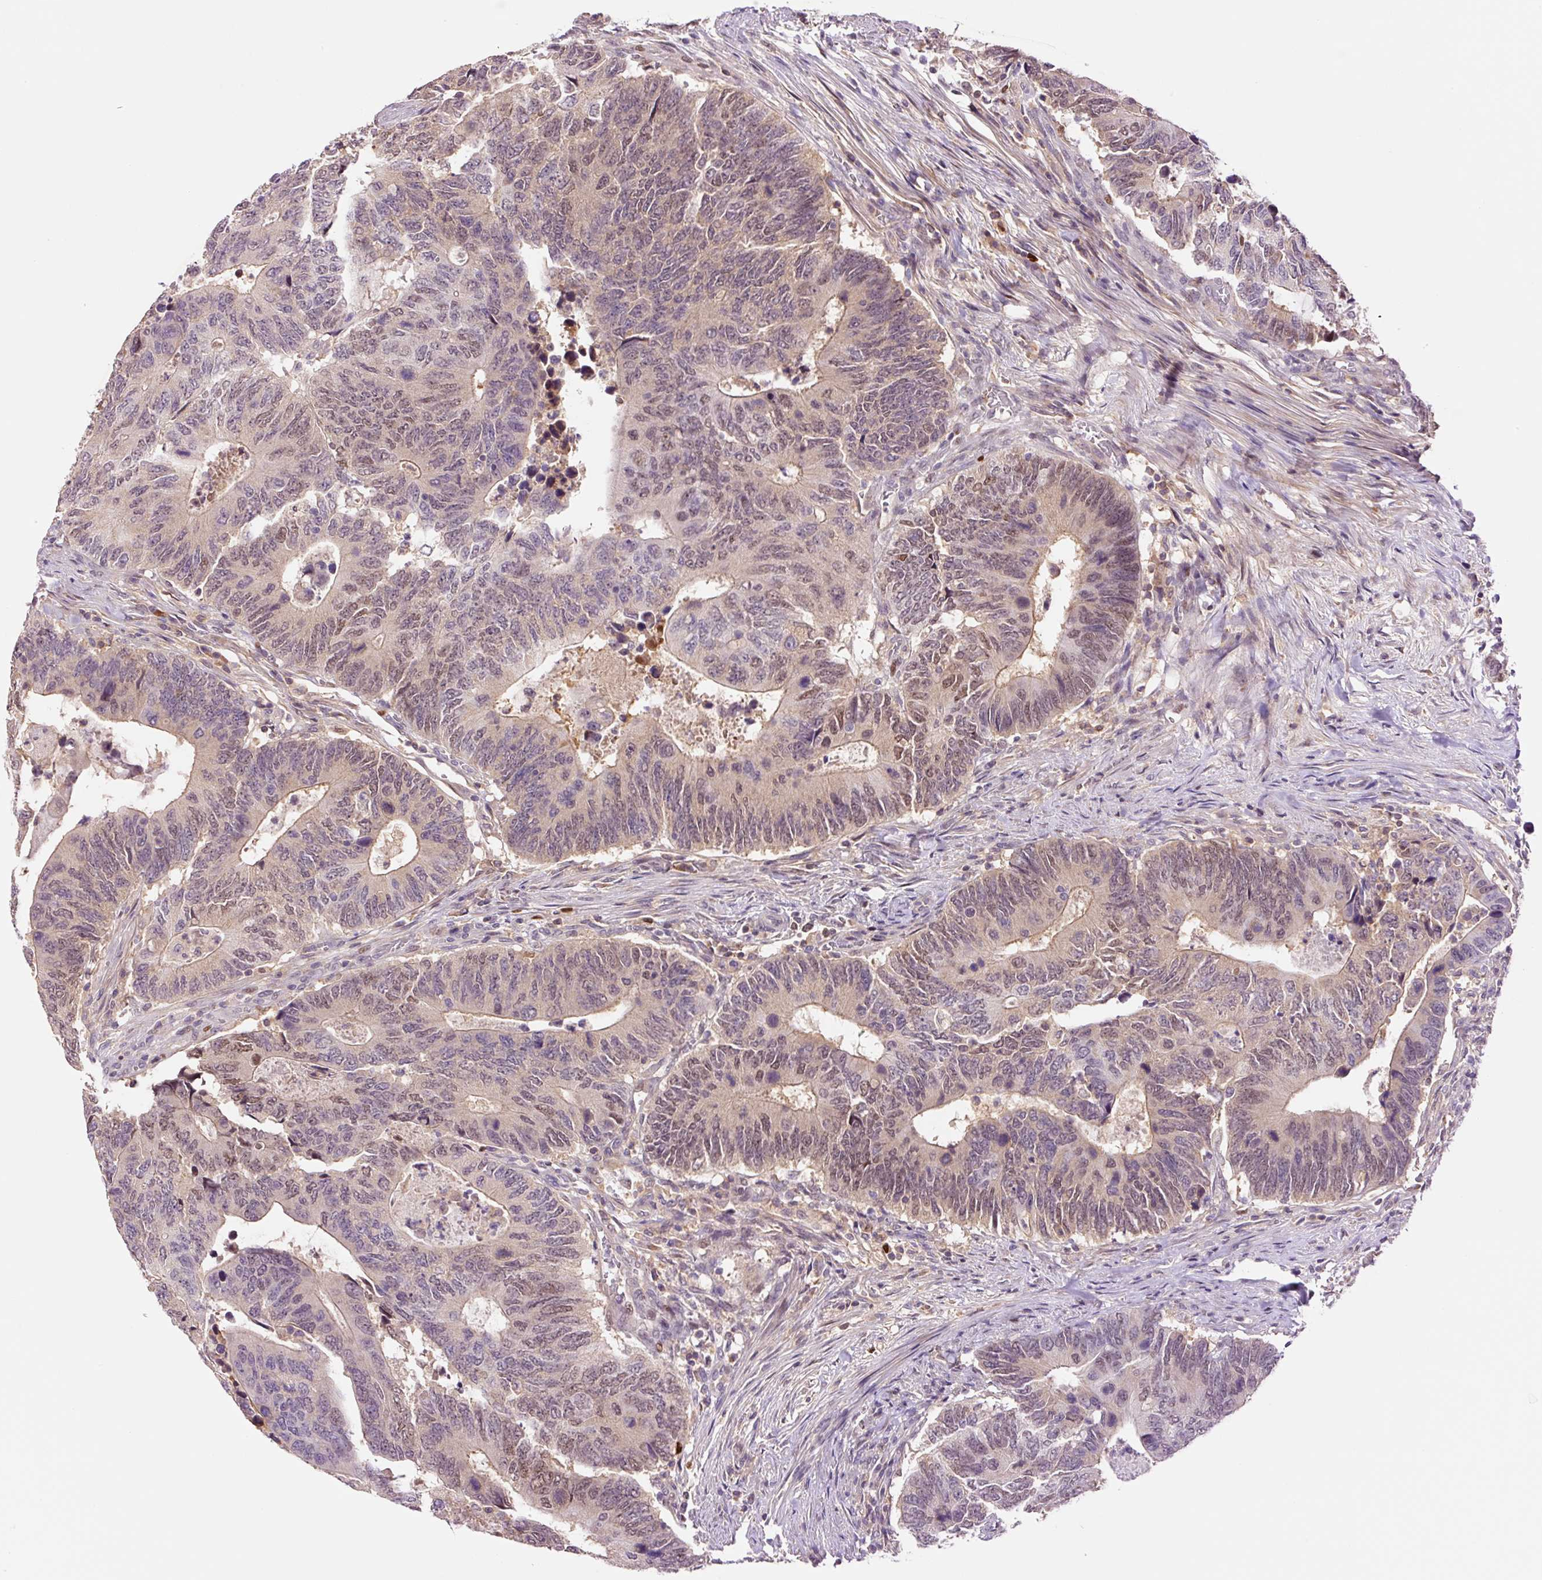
{"staining": {"intensity": "weak", "quantity": "25%-75%", "location": "nuclear"}, "tissue": "colorectal cancer", "cell_type": "Tumor cells", "image_type": "cancer", "snomed": [{"axis": "morphology", "description": "Adenocarcinoma, NOS"}, {"axis": "topography", "description": "Colon"}], "caption": "Protein staining exhibits weak nuclear staining in approximately 25%-75% of tumor cells in adenocarcinoma (colorectal). (DAB IHC, brown staining for protein, blue staining for nuclei).", "gene": "DPPA4", "patient": {"sex": "male", "age": 87}}